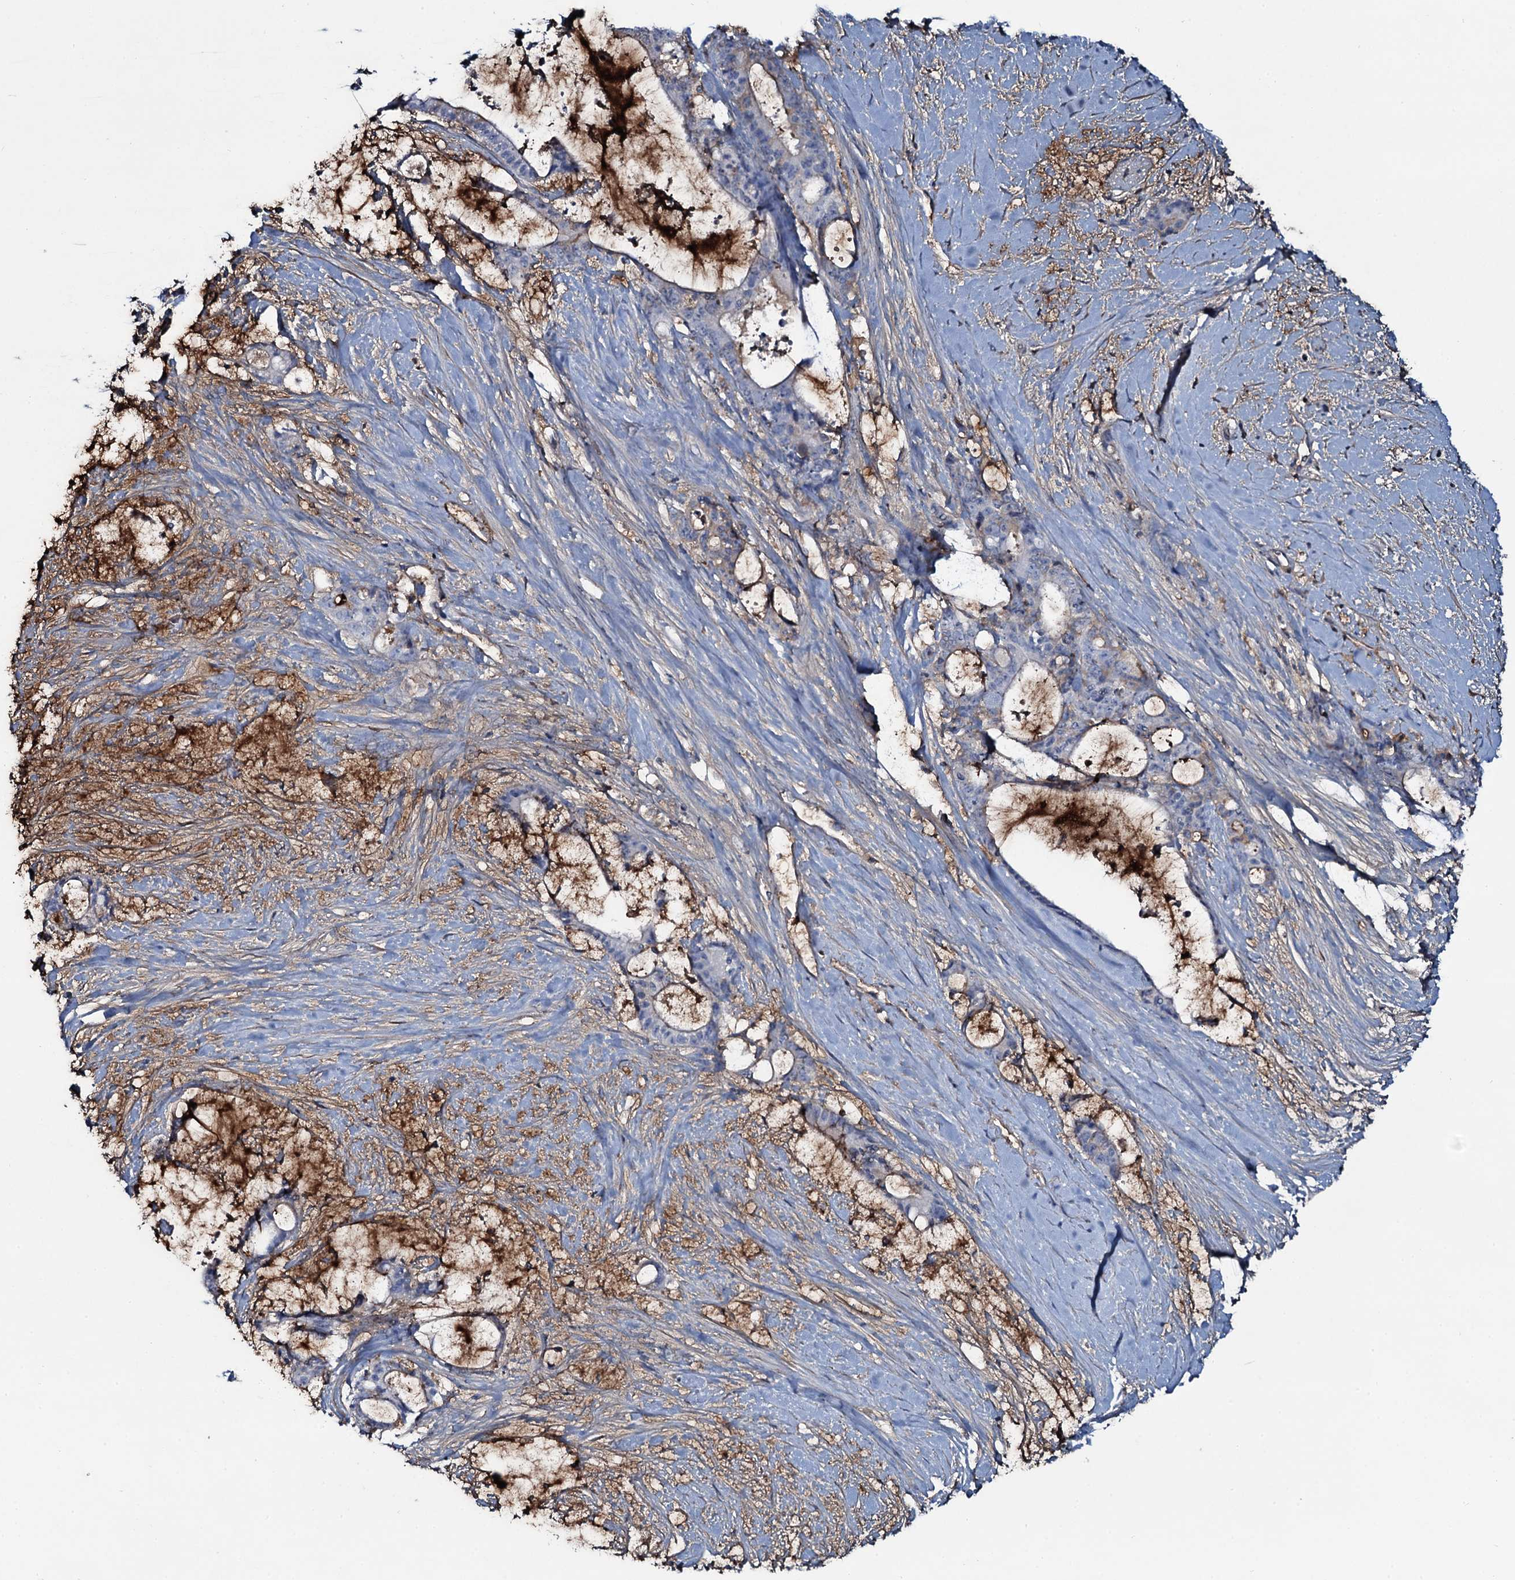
{"staining": {"intensity": "negative", "quantity": "none", "location": "none"}, "tissue": "liver cancer", "cell_type": "Tumor cells", "image_type": "cancer", "snomed": [{"axis": "morphology", "description": "Normal tissue, NOS"}, {"axis": "morphology", "description": "Cholangiocarcinoma"}, {"axis": "topography", "description": "Liver"}, {"axis": "topography", "description": "Peripheral nerve tissue"}], "caption": "DAB immunohistochemical staining of cholangiocarcinoma (liver) reveals no significant expression in tumor cells.", "gene": "EDN1", "patient": {"sex": "female", "age": 73}}